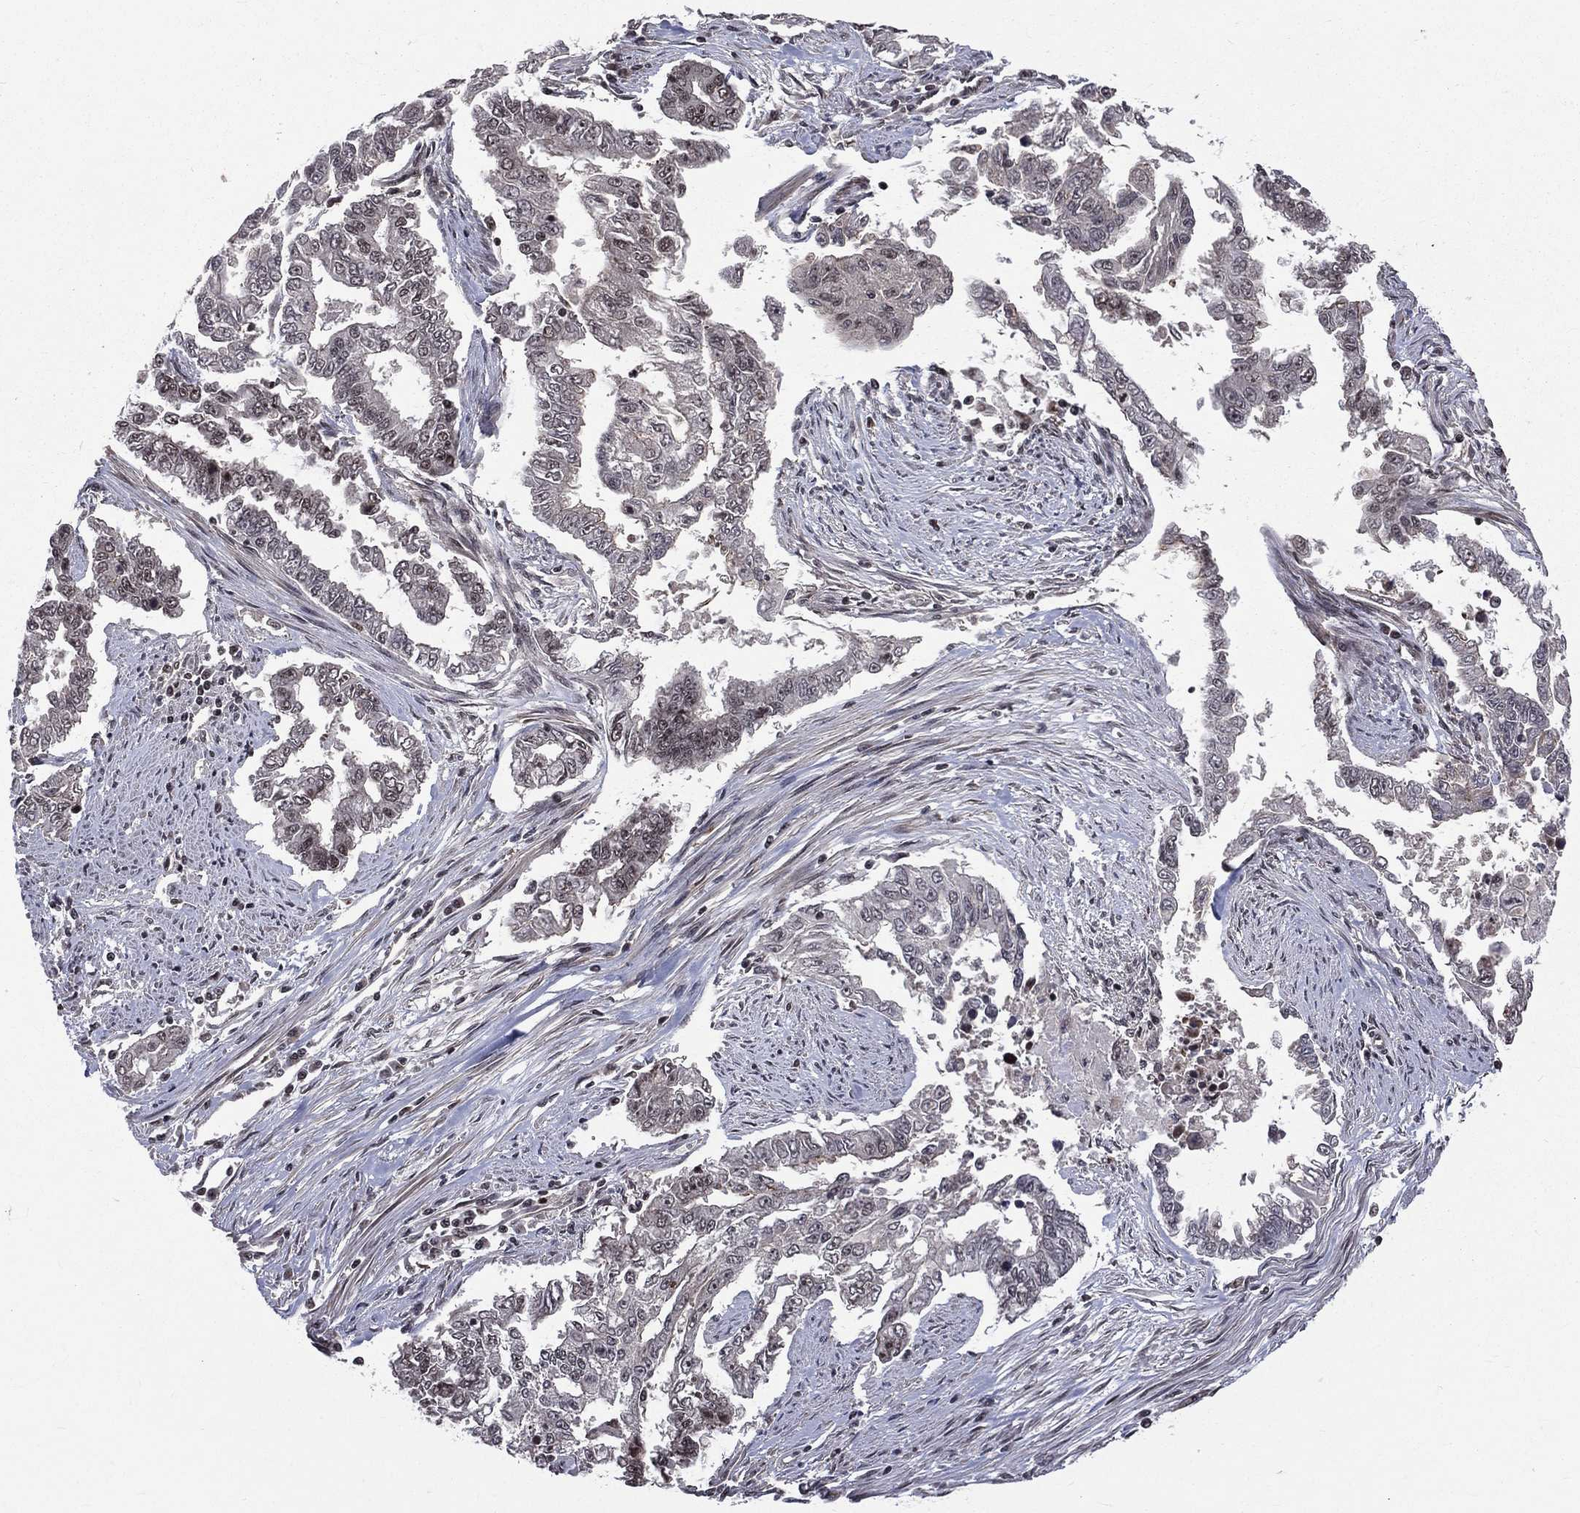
{"staining": {"intensity": "negative", "quantity": "none", "location": "none"}, "tissue": "endometrial cancer", "cell_type": "Tumor cells", "image_type": "cancer", "snomed": [{"axis": "morphology", "description": "Adenocarcinoma, NOS"}, {"axis": "topography", "description": "Uterus"}], "caption": "Immunohistochemical staining of endometrial adenocarcinoma exhibits no significant staining in tumor cells.", "gene": "SMC3", "patient": {"sex": "female", "age": 59}}